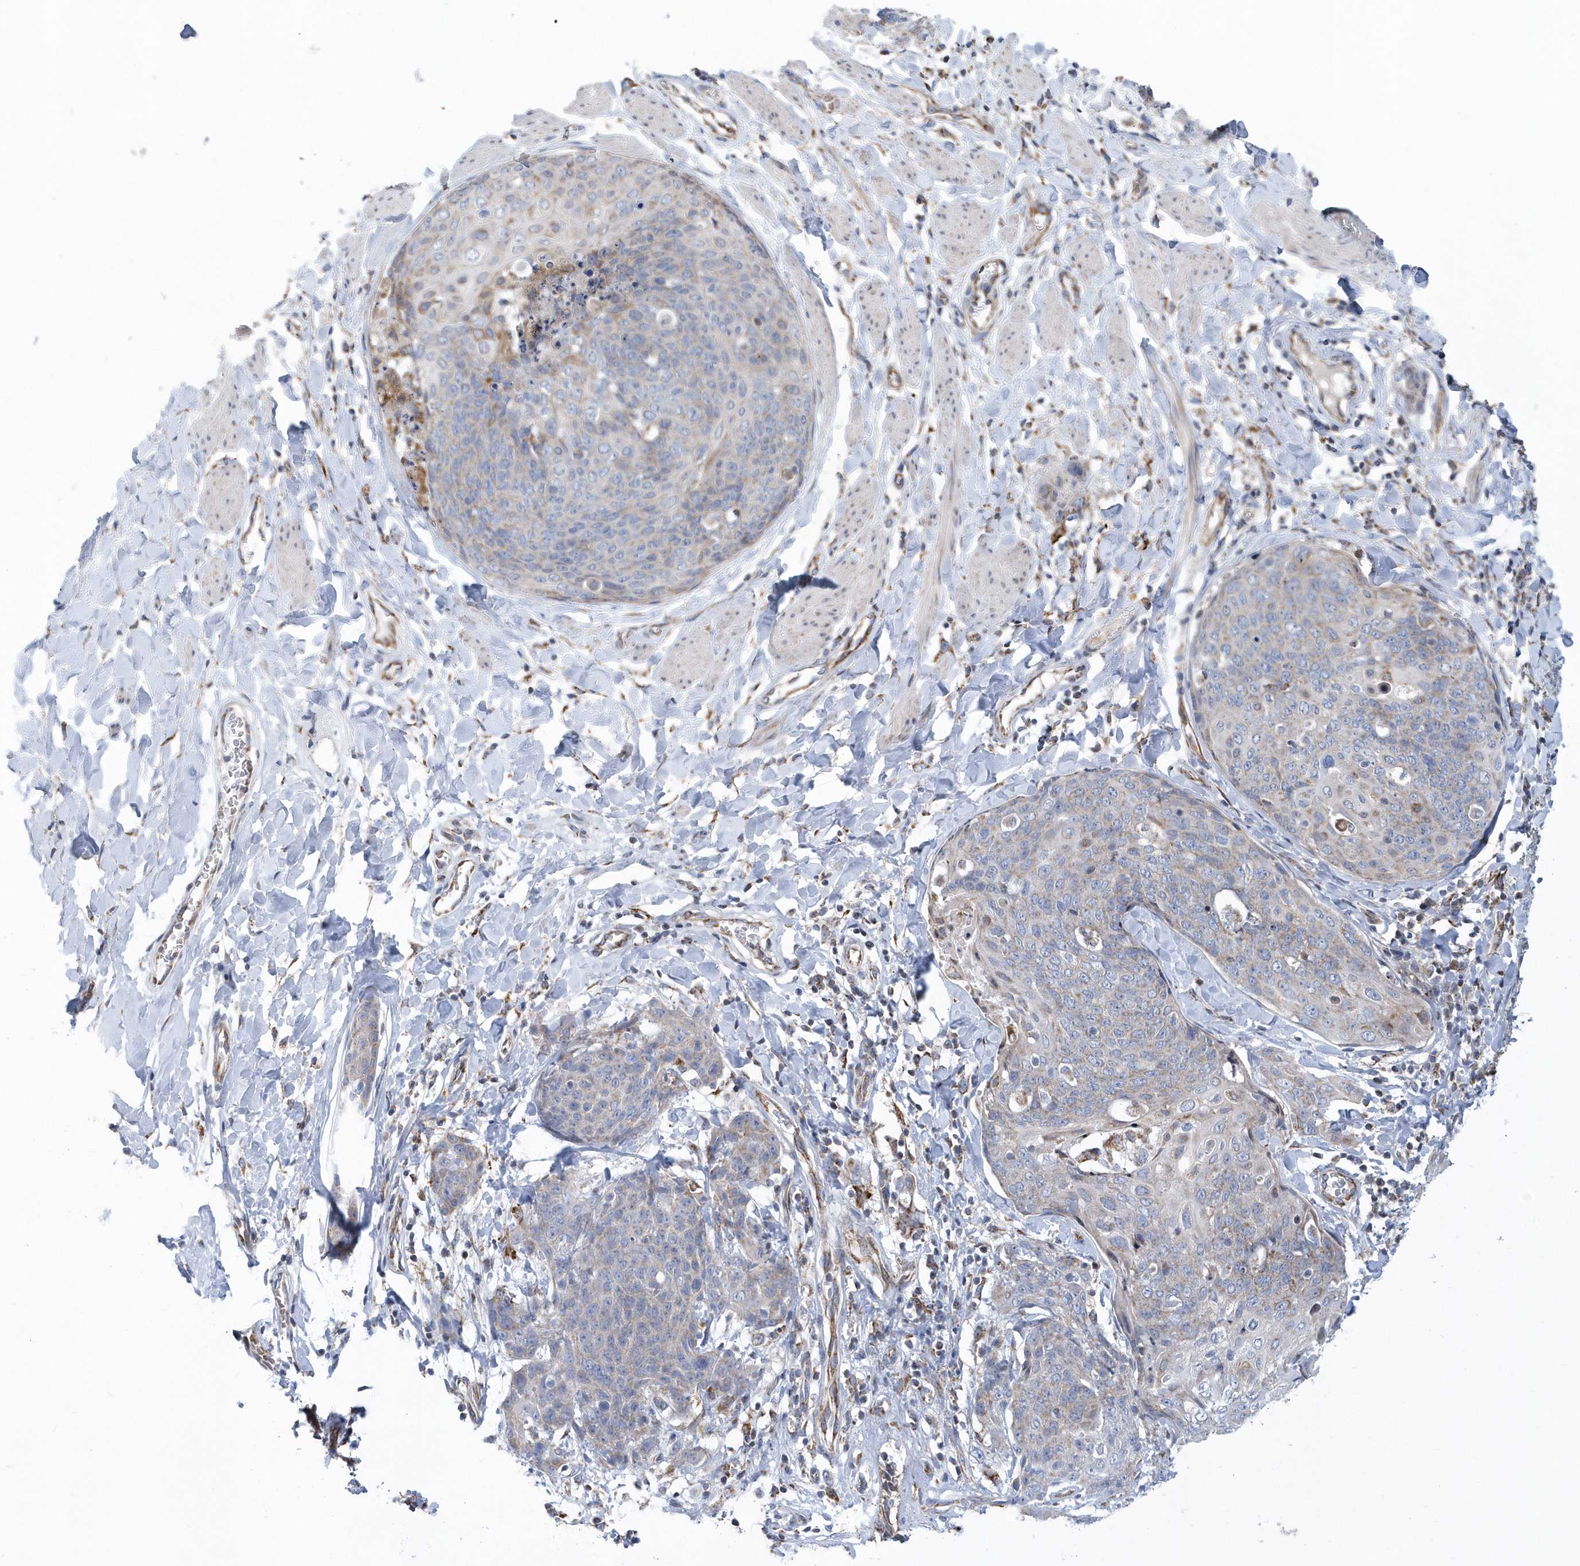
{"staining": {"intensity": "negative", "quantity": "none", "location": "none"}, "tissue": "skin cancer", "cell_type": "Tumor cells", "image_type": "cancer", "snomed": [{"axis": "morphology", "description": "Squamous cell carcinoma, NOS"}, {"axis": "topography", "description": "Skin"}, {"axis": "topography", "description": "Vulva"}], "caption": "Immunohistochemistry of skin cancer (squamous cell carcinoma) displays no expression in tumor cells.", "gene": "VWA5B2", "patient": {"sex": "female", "age": 85}}